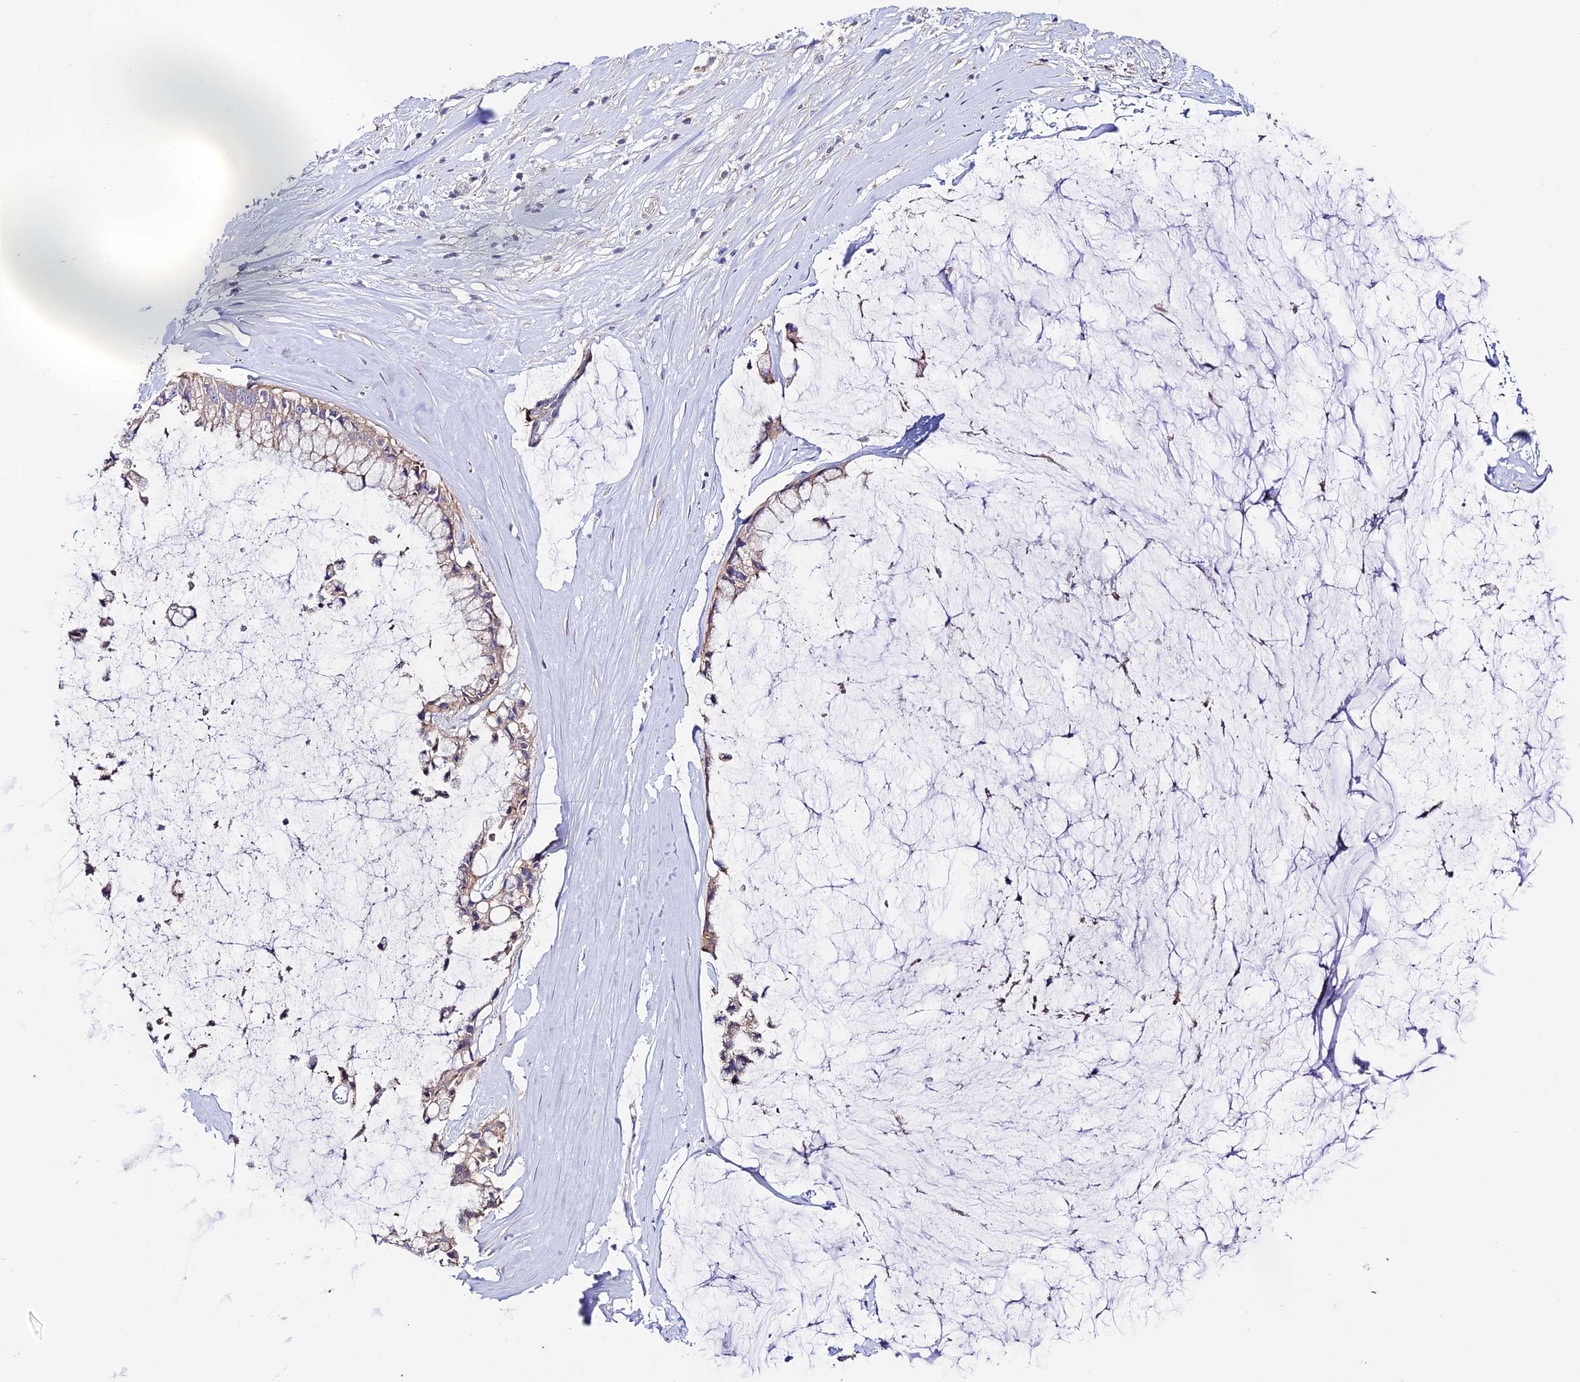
{"staining": {"intensity": "weak", "quantity": "25%-75%", "location": "cytoplasmic/membranous"}, "tissue": "ovarian cancer", "cell_type": "Tumor cells", "image_type": "cancer", "snomed": [{"axis": "morphology", "description": "Cystadenocarcinoma, mucinous, NOS"}, {"axis": "topography", "description": "Ovary"}], "caption": "This is a histology image of IHC staining of ovarian mucinous cystadenocarcinoma, which shows weak expression in the cytoplasmic/membranous of tumor cells.", "gene": "BRME1", "patient": {"sex": "female", "age": 39}}